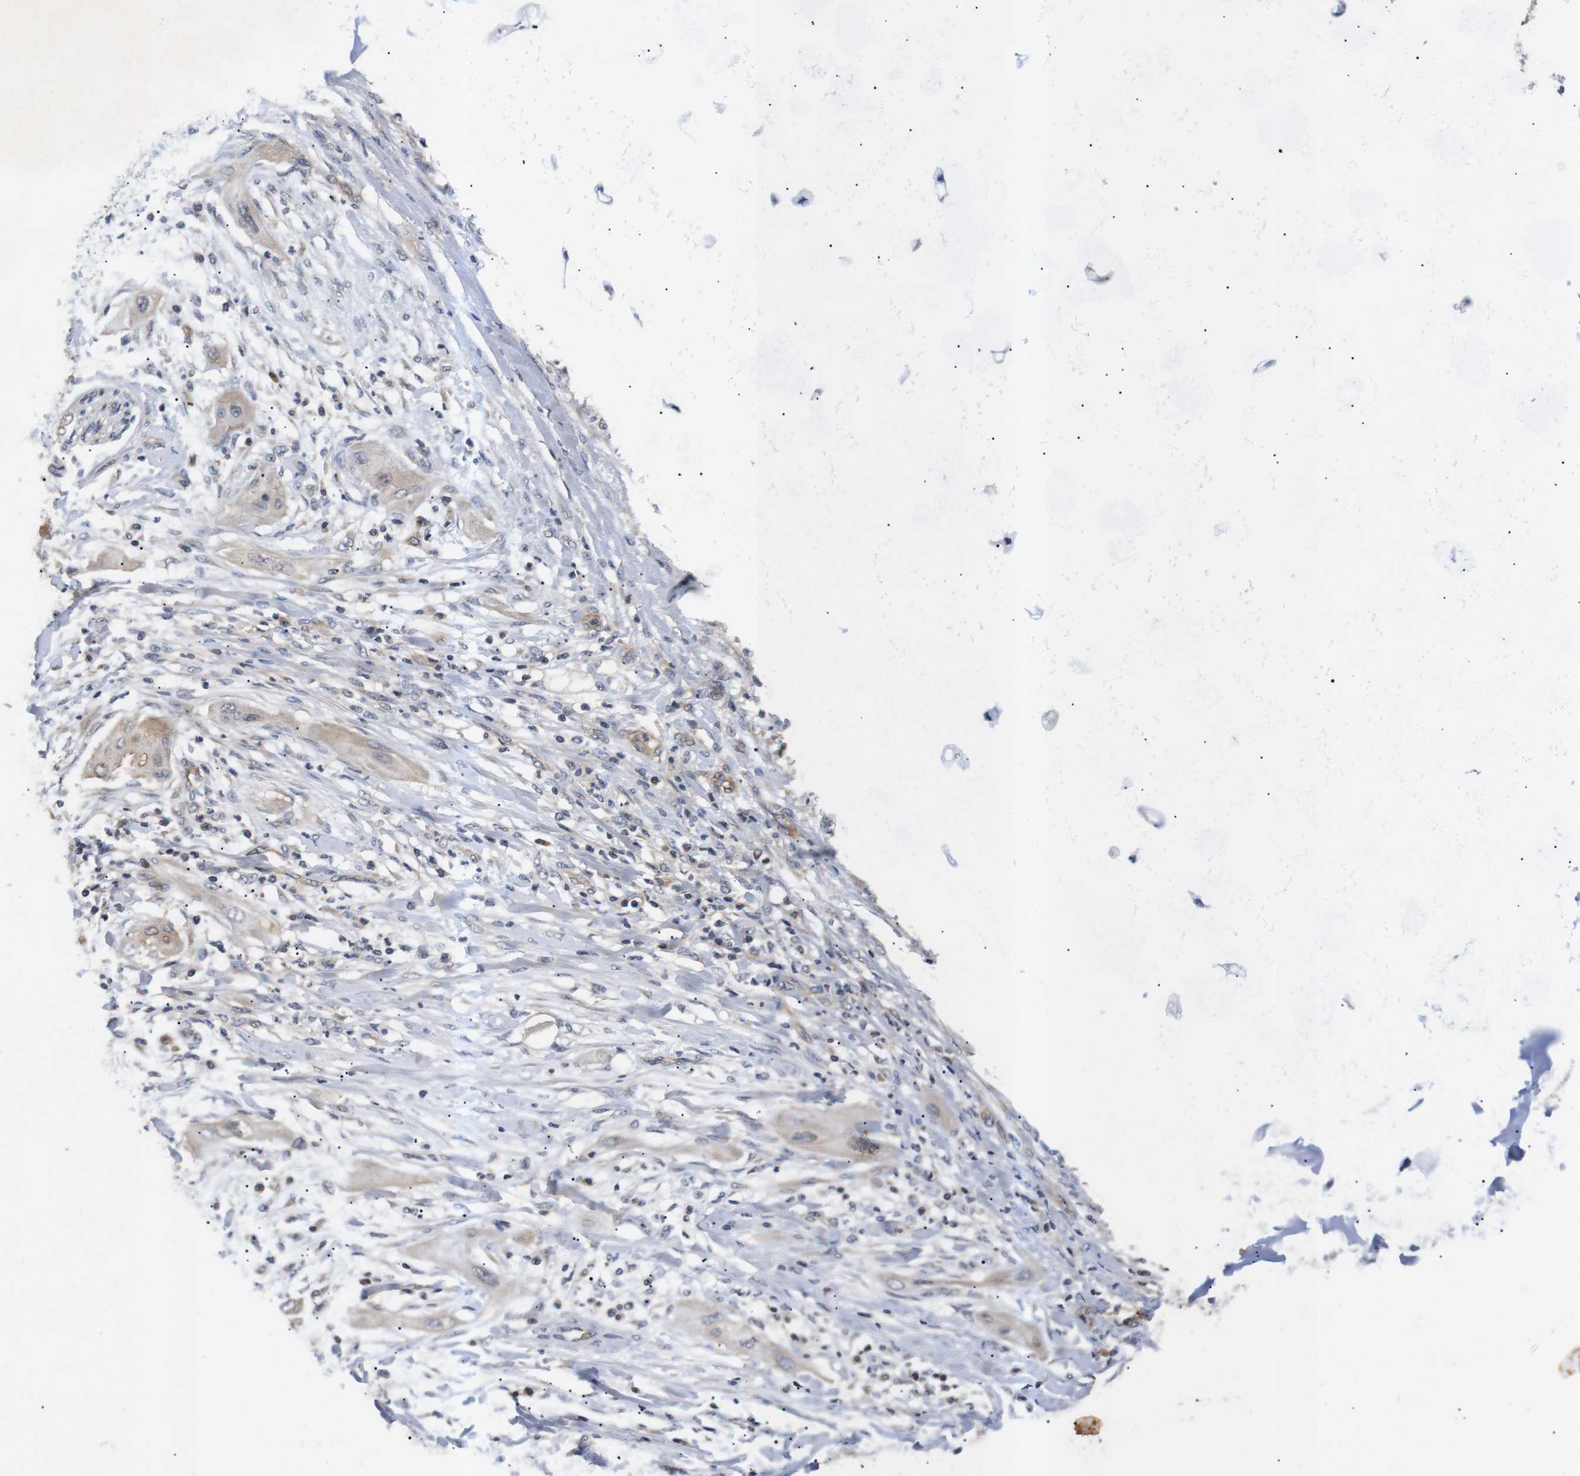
{"staining": {"intensity": "weak", "quantity": ">75%", "location": "cytoplasmic/membranous"}, "tissue": "lung cancer", "cell_type": "Tumor cells", "image_type": "cancer", "snomed": [{"axis": "morphology", "description": "Squamous cell carcinoma, NOS"}, {"axis": "topography", "description": "Lung"}], "caption": "A histopathology image showing weak cytoplasmic/membranous staining in about >75% of tumor cells in lung cancer, as visualized by brown immunohistochemical staining.", "gene": "RIPK1", "patient": {"sex": "female", "age": 47}}